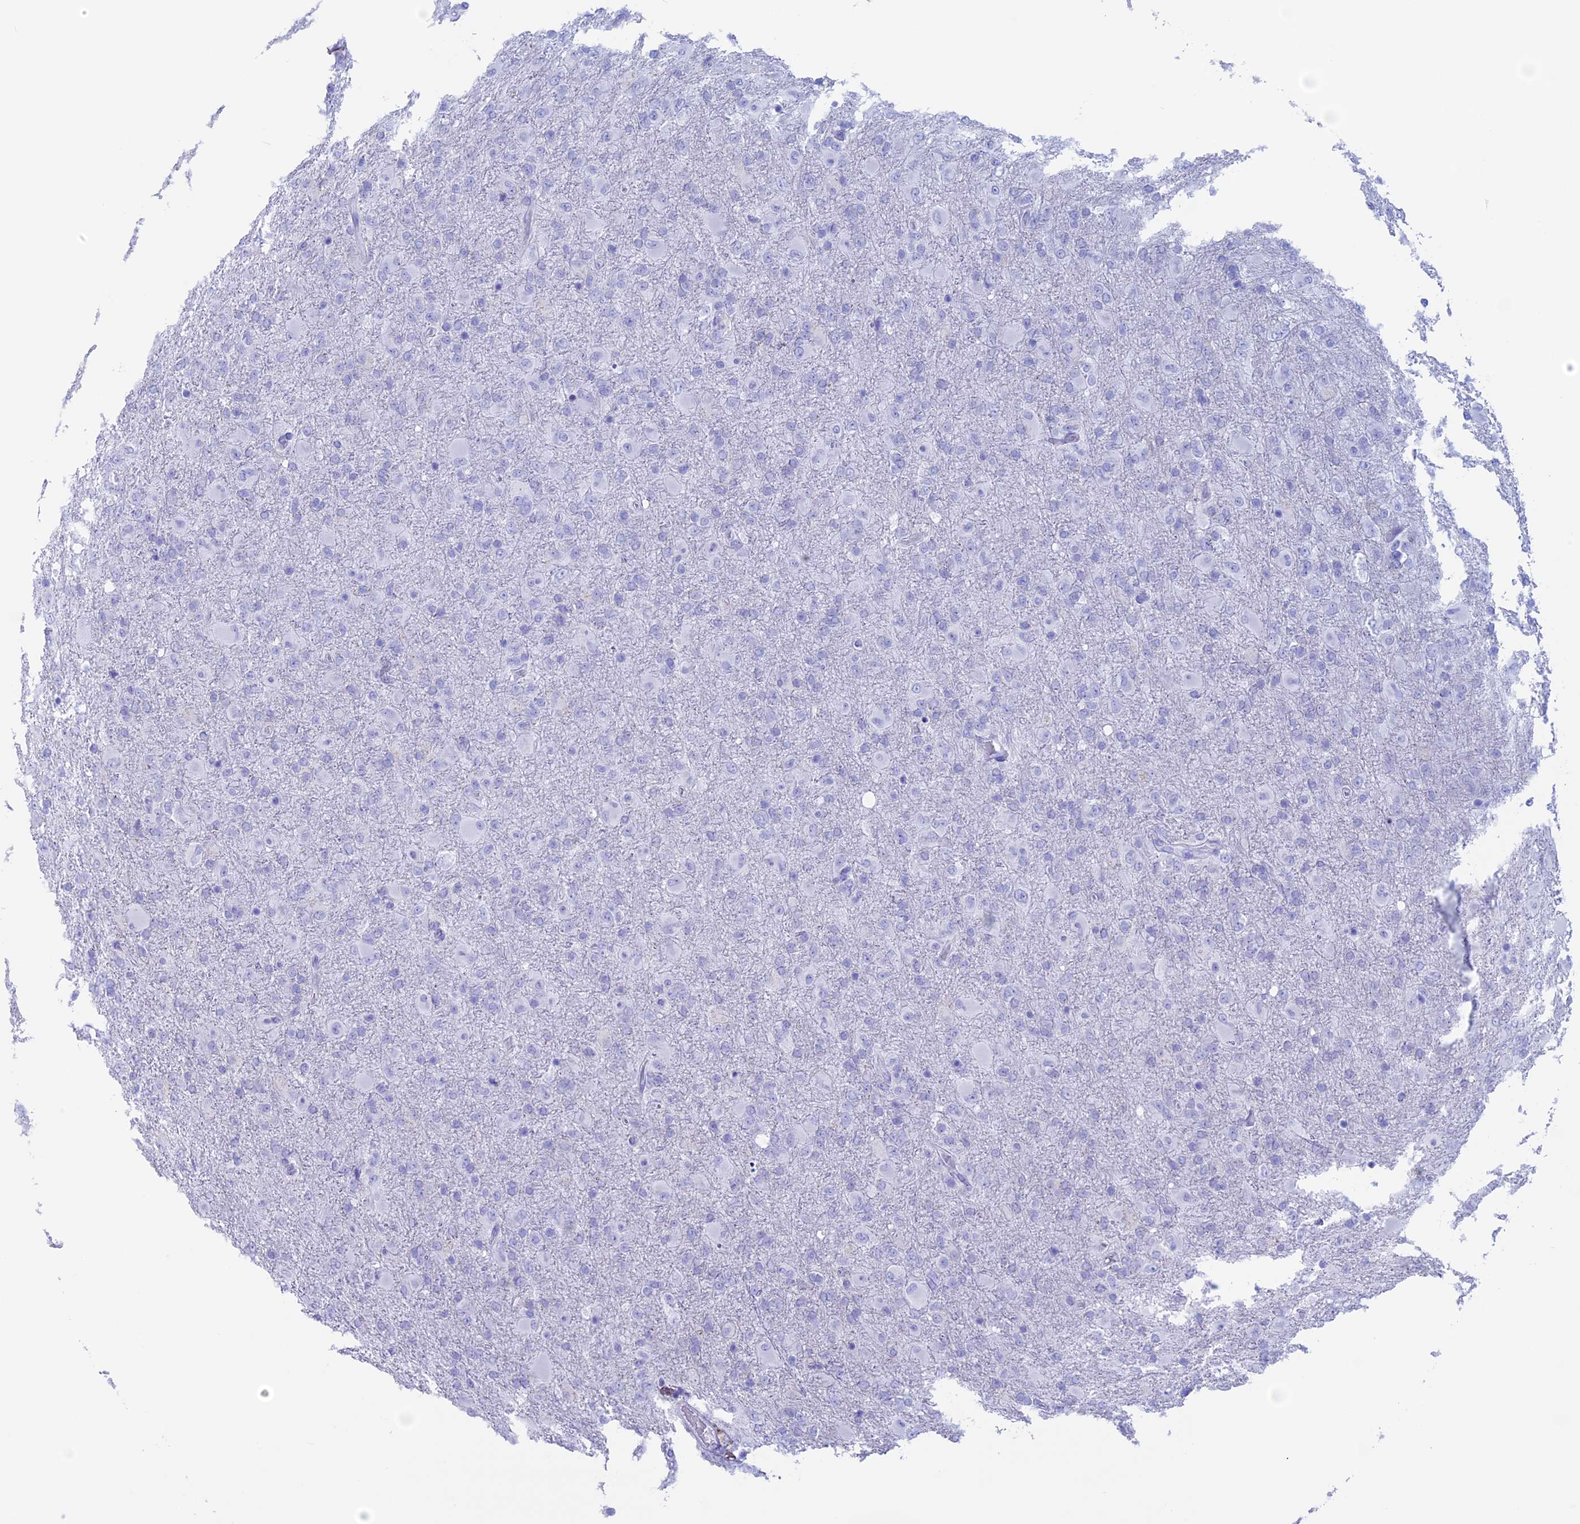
{"staining": {"intensity": "negative", "quantity": "none", "location": "none"}, "tissue": "glioma", "cell_type": "Tumor cells", "image_type": "cancer", "snomed": [{"axis": "morphology", "description": "Glioma, malignant, Low grade"}, {"axis": "topography", "description": "Brain"}], "caption": "This is a photomicrograph of immunohistochemistry (IHC) staining of malignant glioma (low-grade), which shows no expression in tumor cells.", "gene": "RP1", "patient": {"sex": "male", "age": 65}}